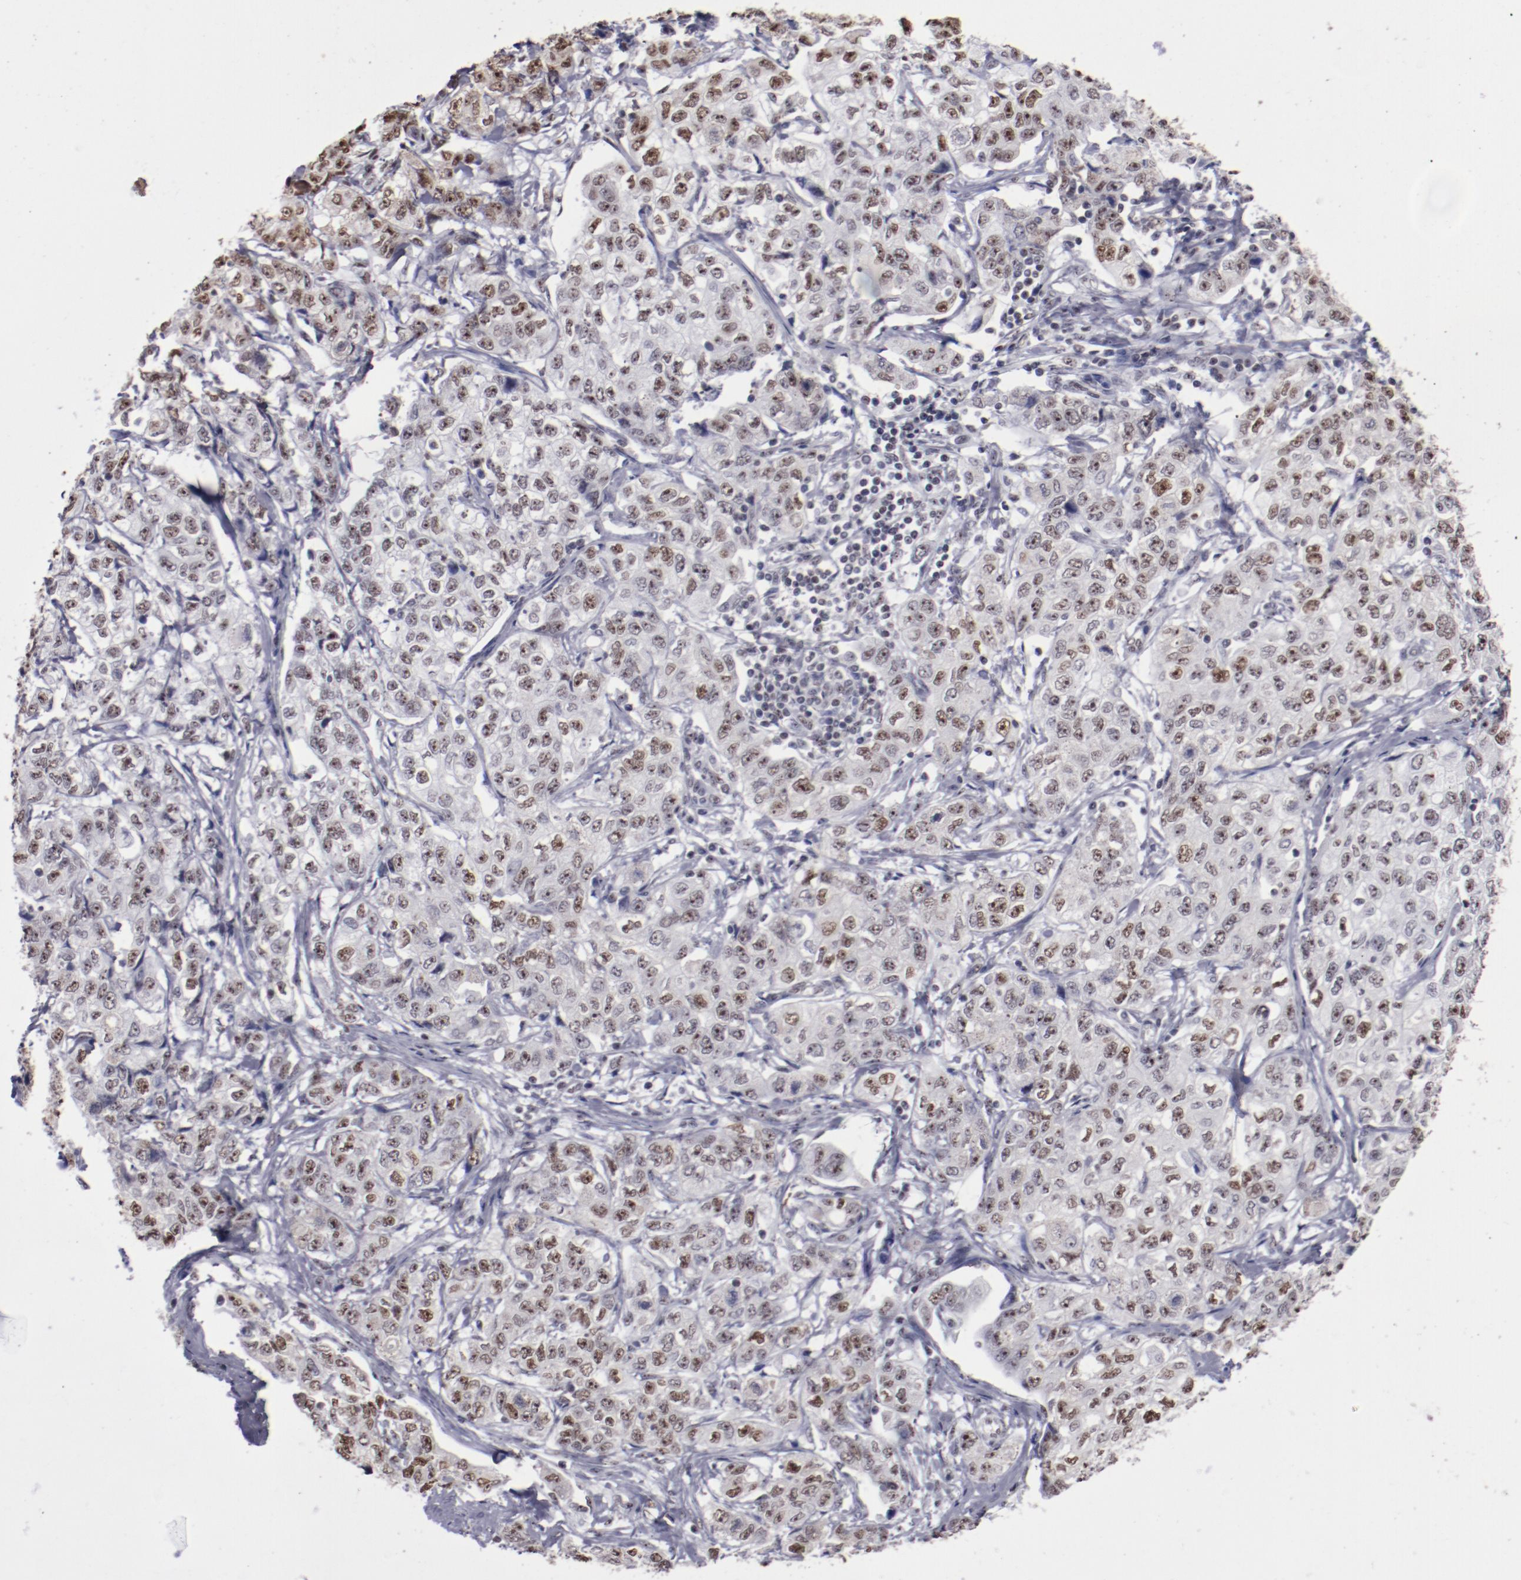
{"staining": {"intensity": "moderate", "quantity": ">75%", "location": "nuclear"}, "tissue": "stomach cancer", "cell_type": "Tumor cells", "image_type": "cancer", "snomed": [{"axis": "morphology", "description": "Adenocarcinoma, NOS"}, {"axis": "topography", "description": "Stomach"}], "caption": "Immunohistochemistry (DAB) staining of human stomach cancer reveals moderate nuclear protein positivity in about >75% of tumor cells.", "gene": "HNRNPA2B1", "patient": {"sex": "male", "age": 48}}